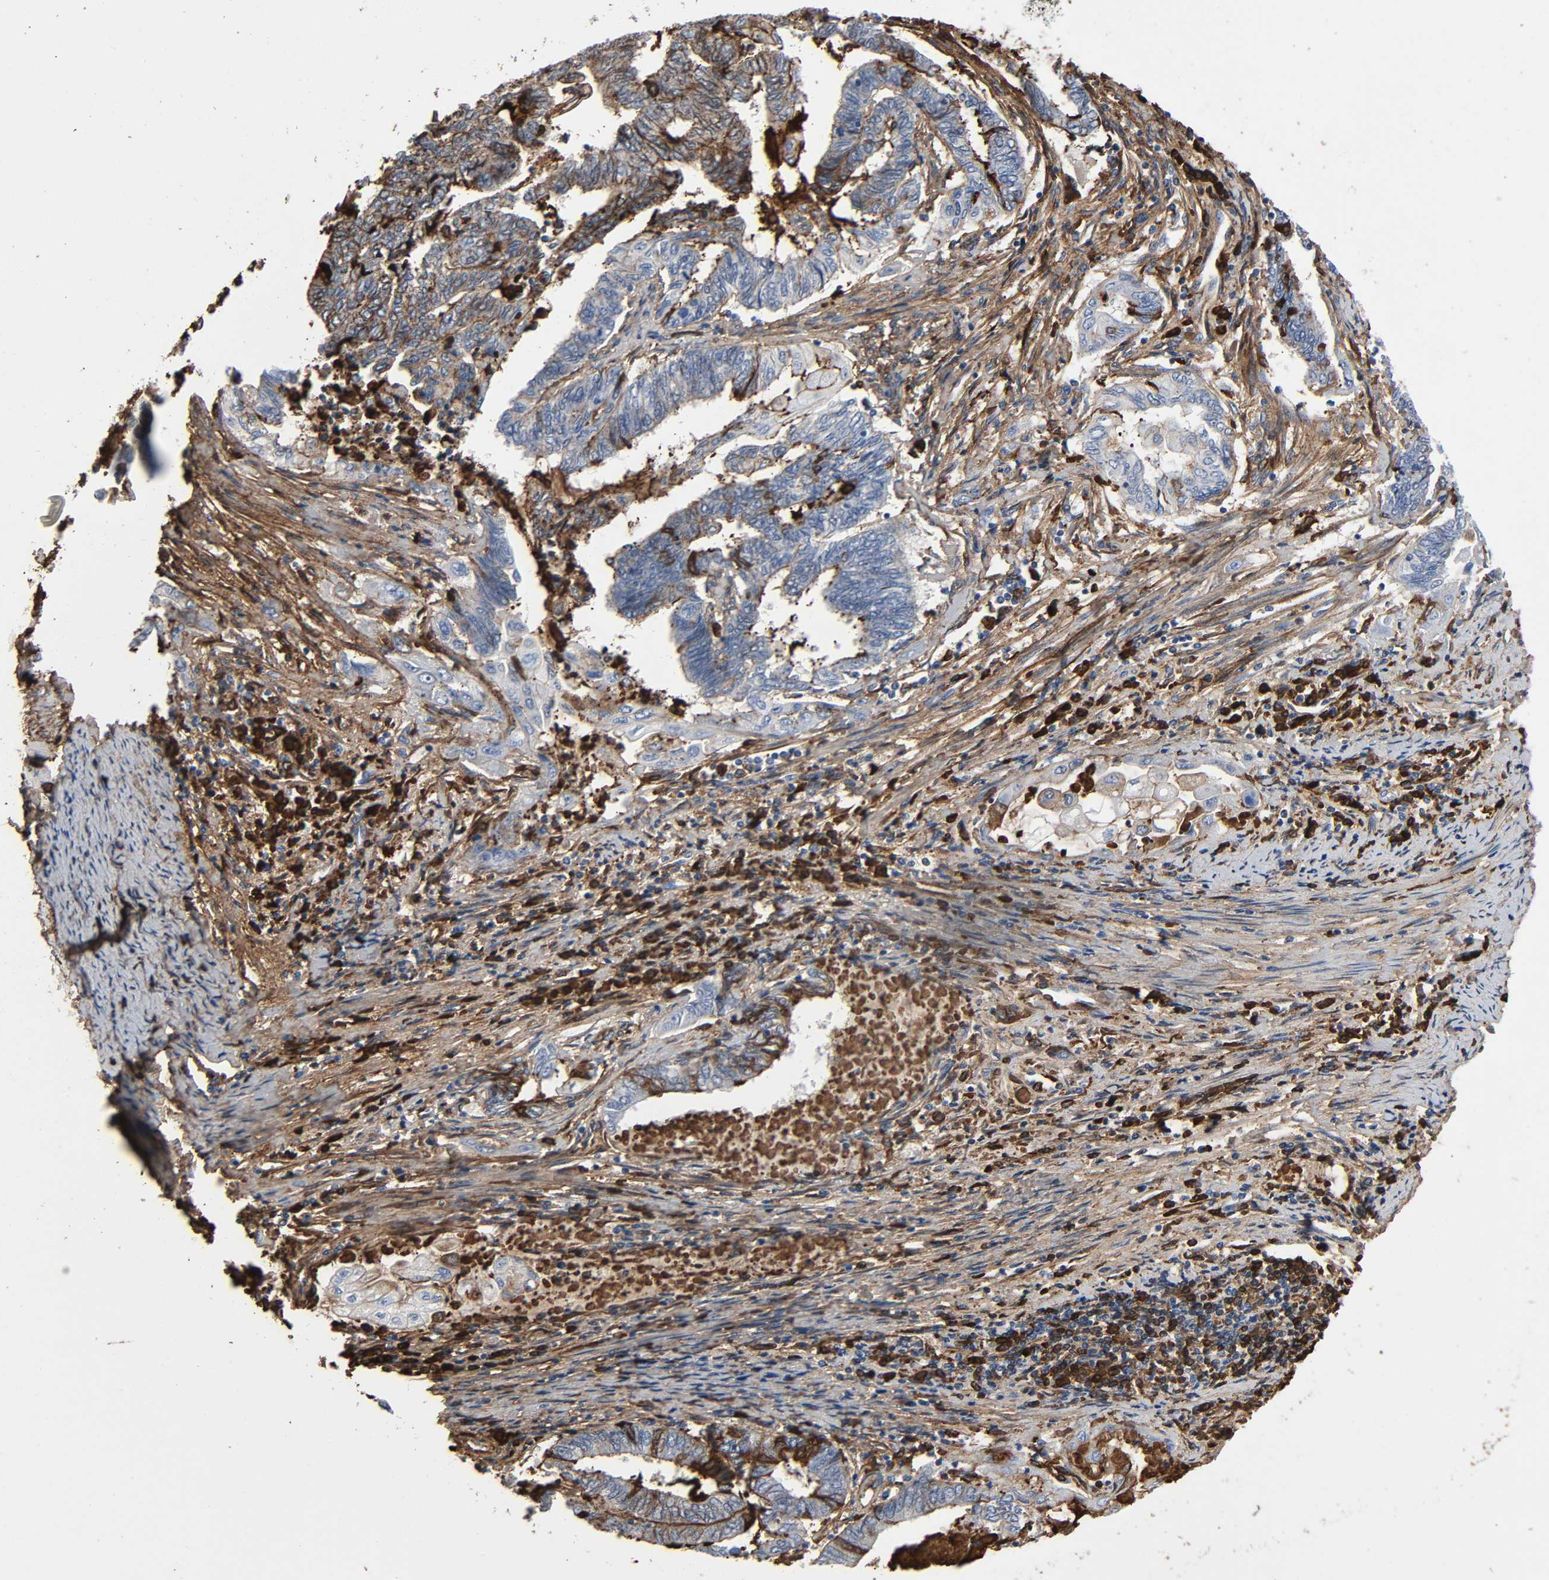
{"staining": {"intensity": "moderate", "quantity": "25%-75%", "location": "cytoplasmic/membranous"}, "tissue": "endometrial cancer", "cell_type": "Tumor cells", "image_type": "cancer", "snomed": [{"axis": "morphology", "description": "Adenocarcinoma, NOS"}, {"axis": "topography", "description": "Uterus"}, {"axis": "topography", "description": "Endometrium"}], "caption": "Immunohistochemistry micrograph of neoplastic tissue: human endometrial cancer stained using immunohistochemistry (IHC) demonstrates medium levels of moderate protein expression localized specifically in the cytoplasmic/membranous of tumor cells, appearing as a cytoplasmic/membranous brown color.", "gene": "C3", "patient": {"sex": "female", "age": 70}}